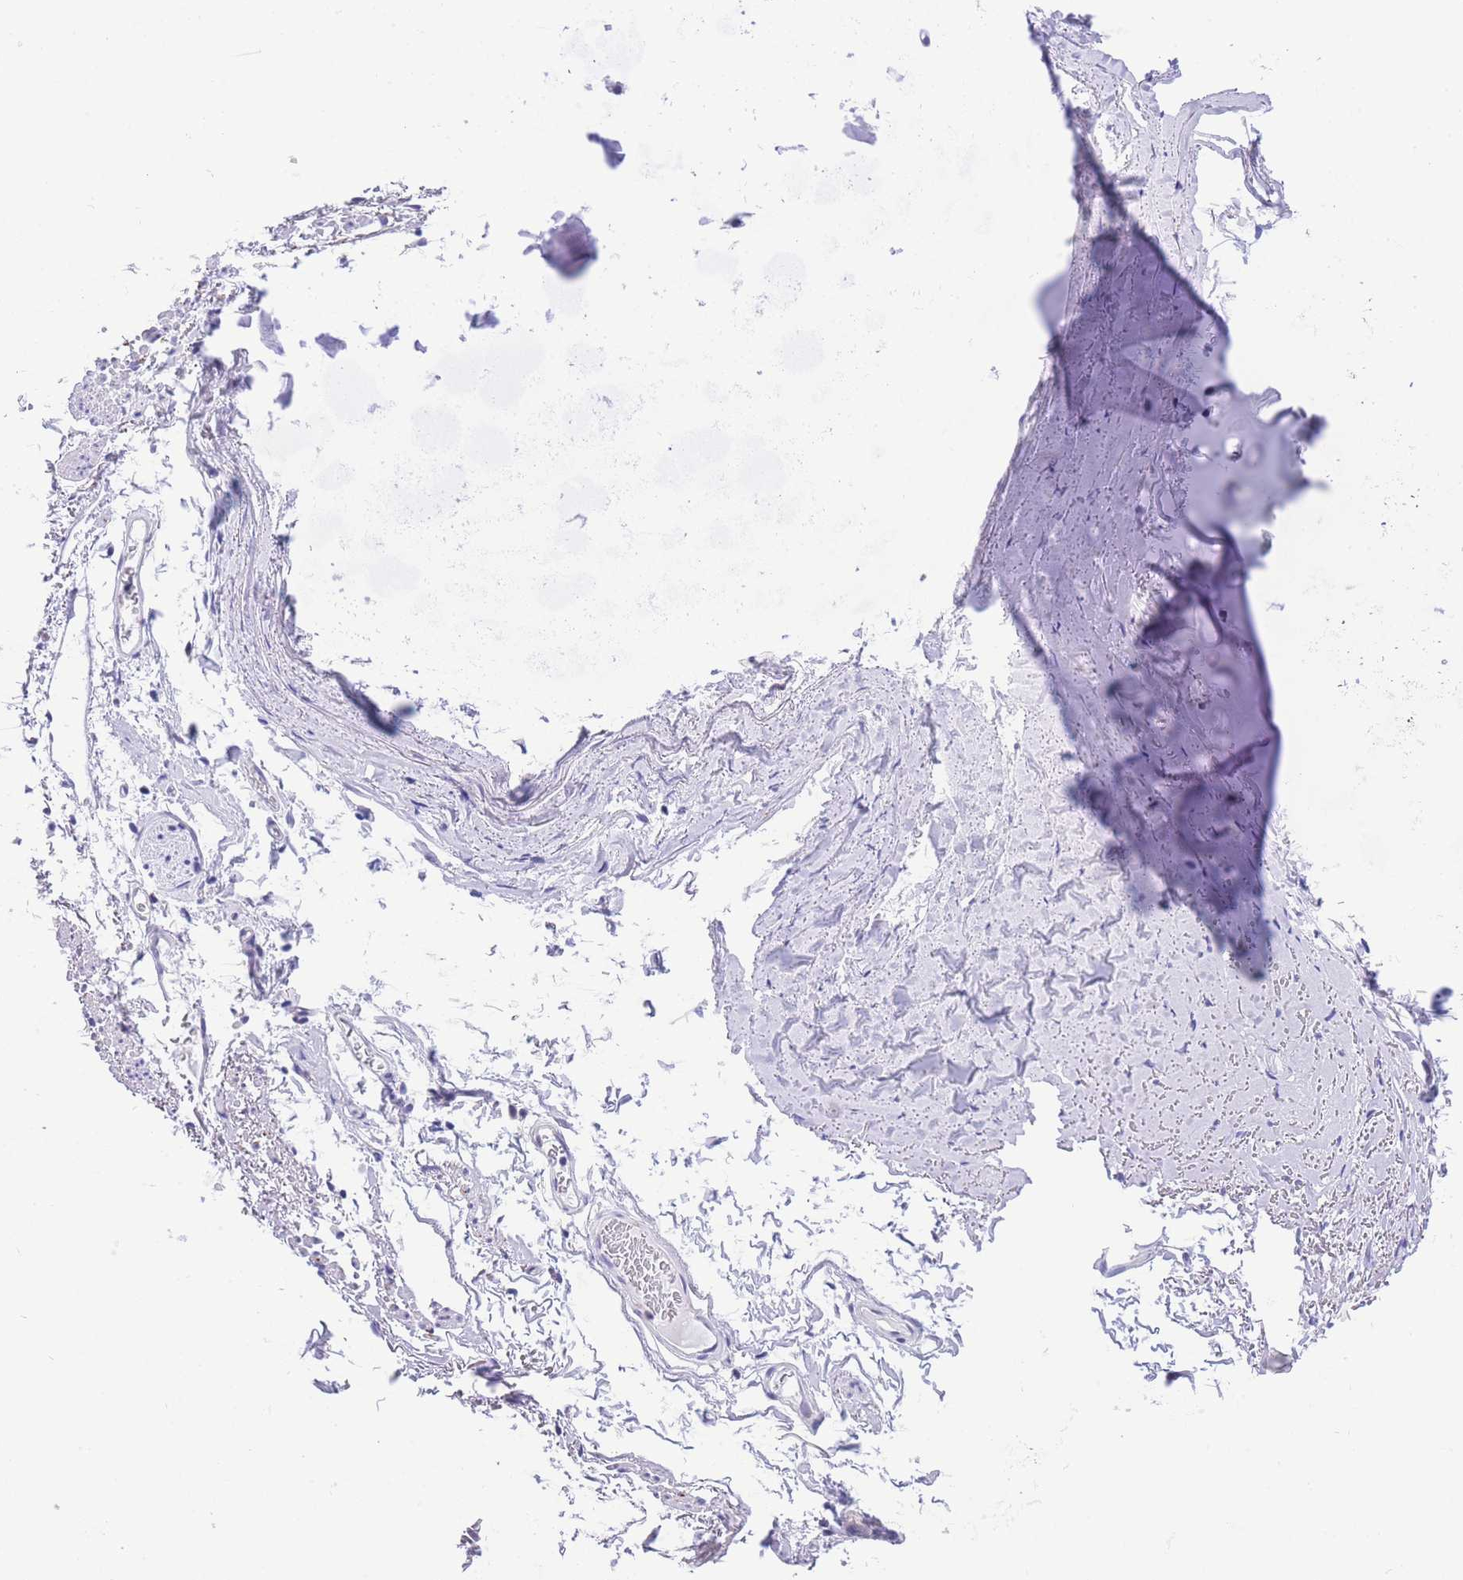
{"staining": {"intensity": "negative", "quantity": "none", "location": "none"}, "tissue": "adipose tissue", "cell_type": "Adipocytes", "image_type": "normal", "snomed": [{"axis": "morphology", "description": "Normal tissue, NOS"}, {"axis": "topography", "description": "Cartilage tissue"}, {"axis": "topography", "description": "Bronchus"}], "caption": "An immunohistochemistry (IHC) micrograph of unremarkable adipose tissue is shown. There is no staining in adipocytes of adipose tissue. Nuclei are stained in blue.", "gene": "TIFAB", "patient": {"sex": "female", "age": 73}}